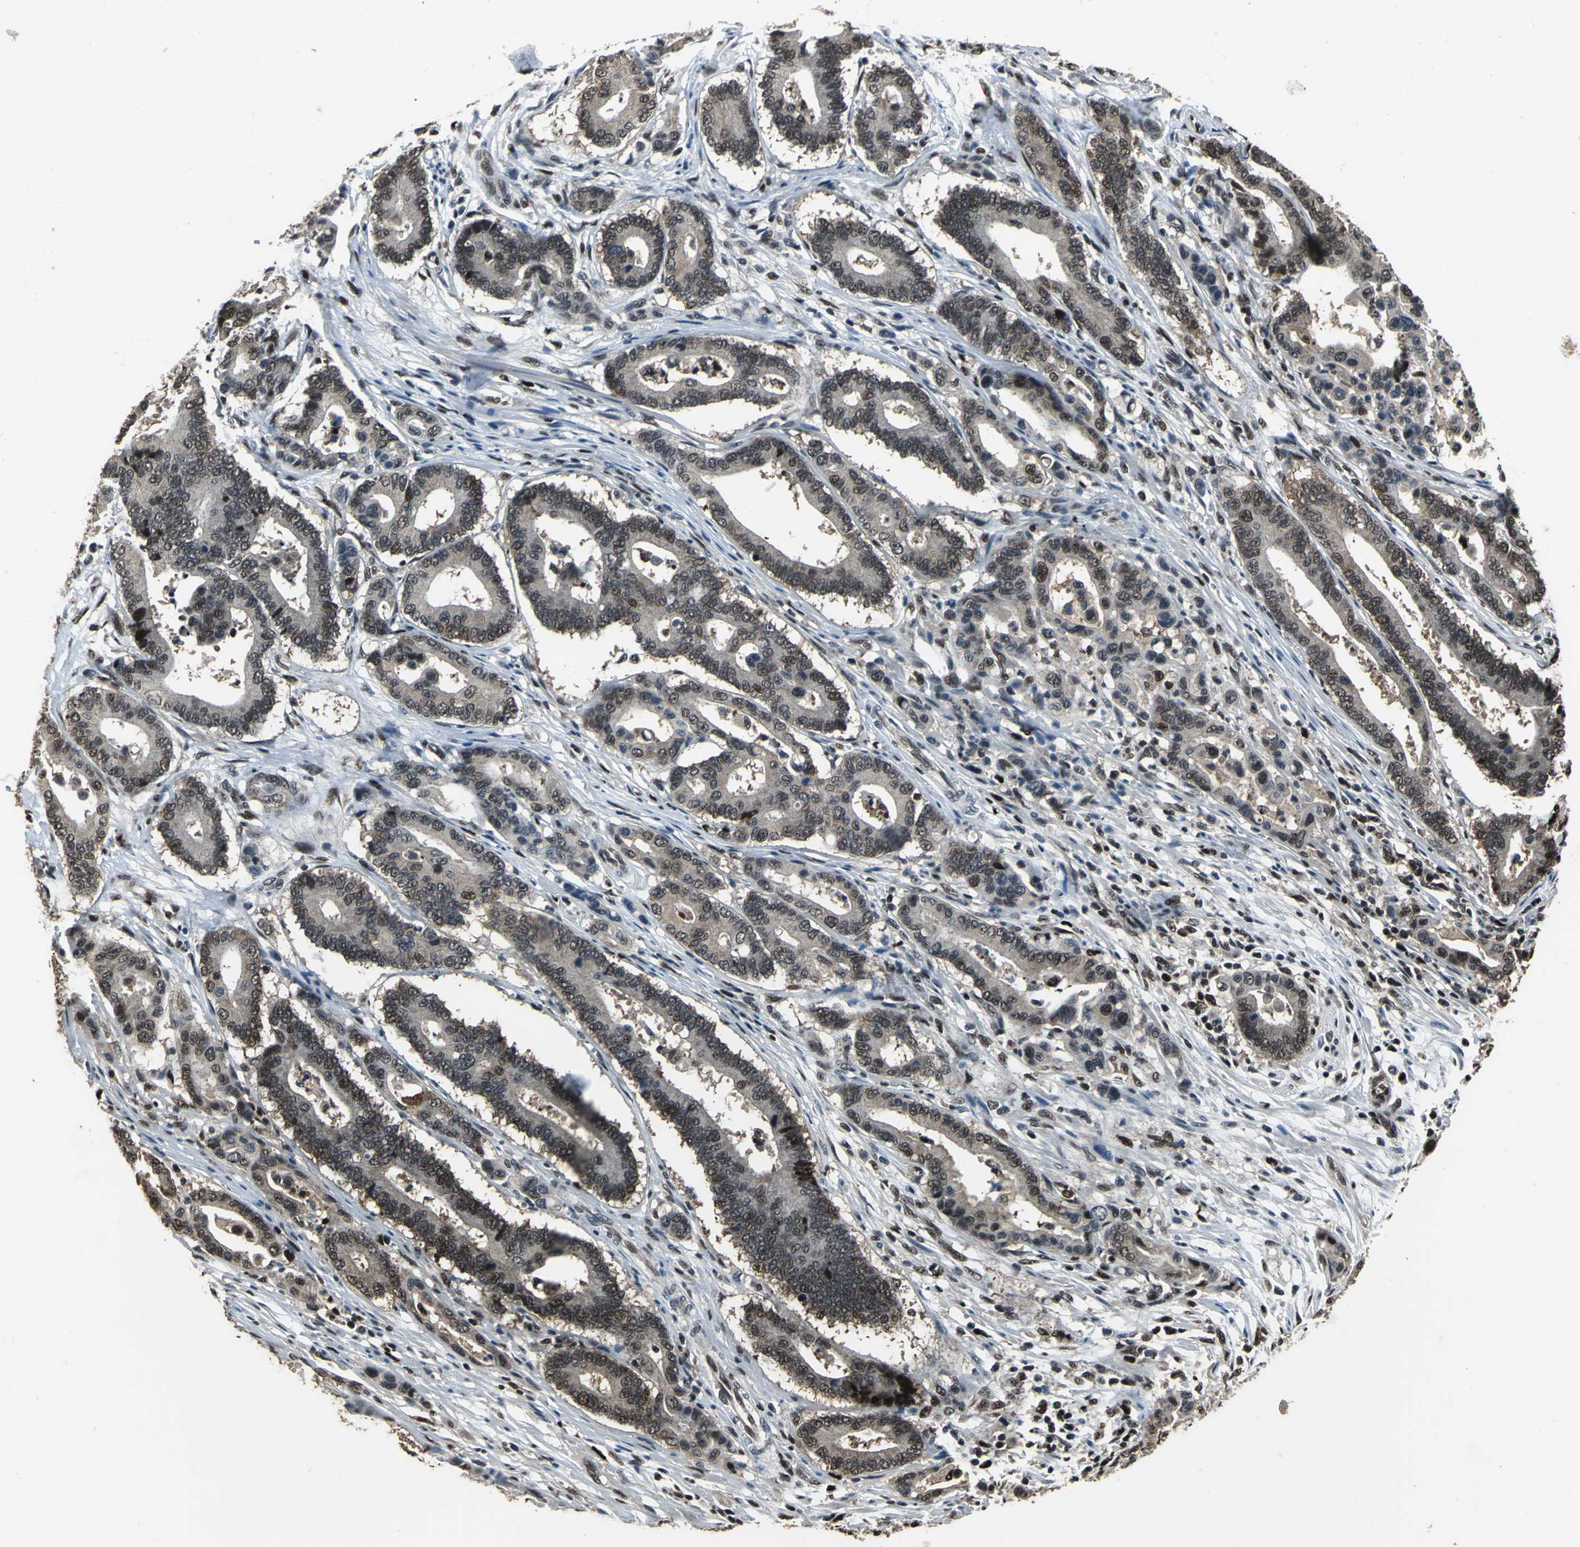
{"staining": {"intensity": "moderate", "quantity": "25%-75%", "location": "nuclear"}, "tissue": "colorectal cancer", "cell_type": "Tumor cells", "image_type": "cancer", "snomed": [{"axis": "morphology", "description": "Normal tissue, NOS"}, {"axis": "morphology", "description": "Adenocarcinoma, NOS"}, {"axis": "topography", "description": "Colon"}], "caption": "Protein expression analysis of colorectal cancer displays moderate nuclear staining in about 25%-75% of tumor cells. (IHC, brightfield microscopy, high magnification).", "gene": "MIS18BP1", "patient": {"sex": "male", "age": 82}}